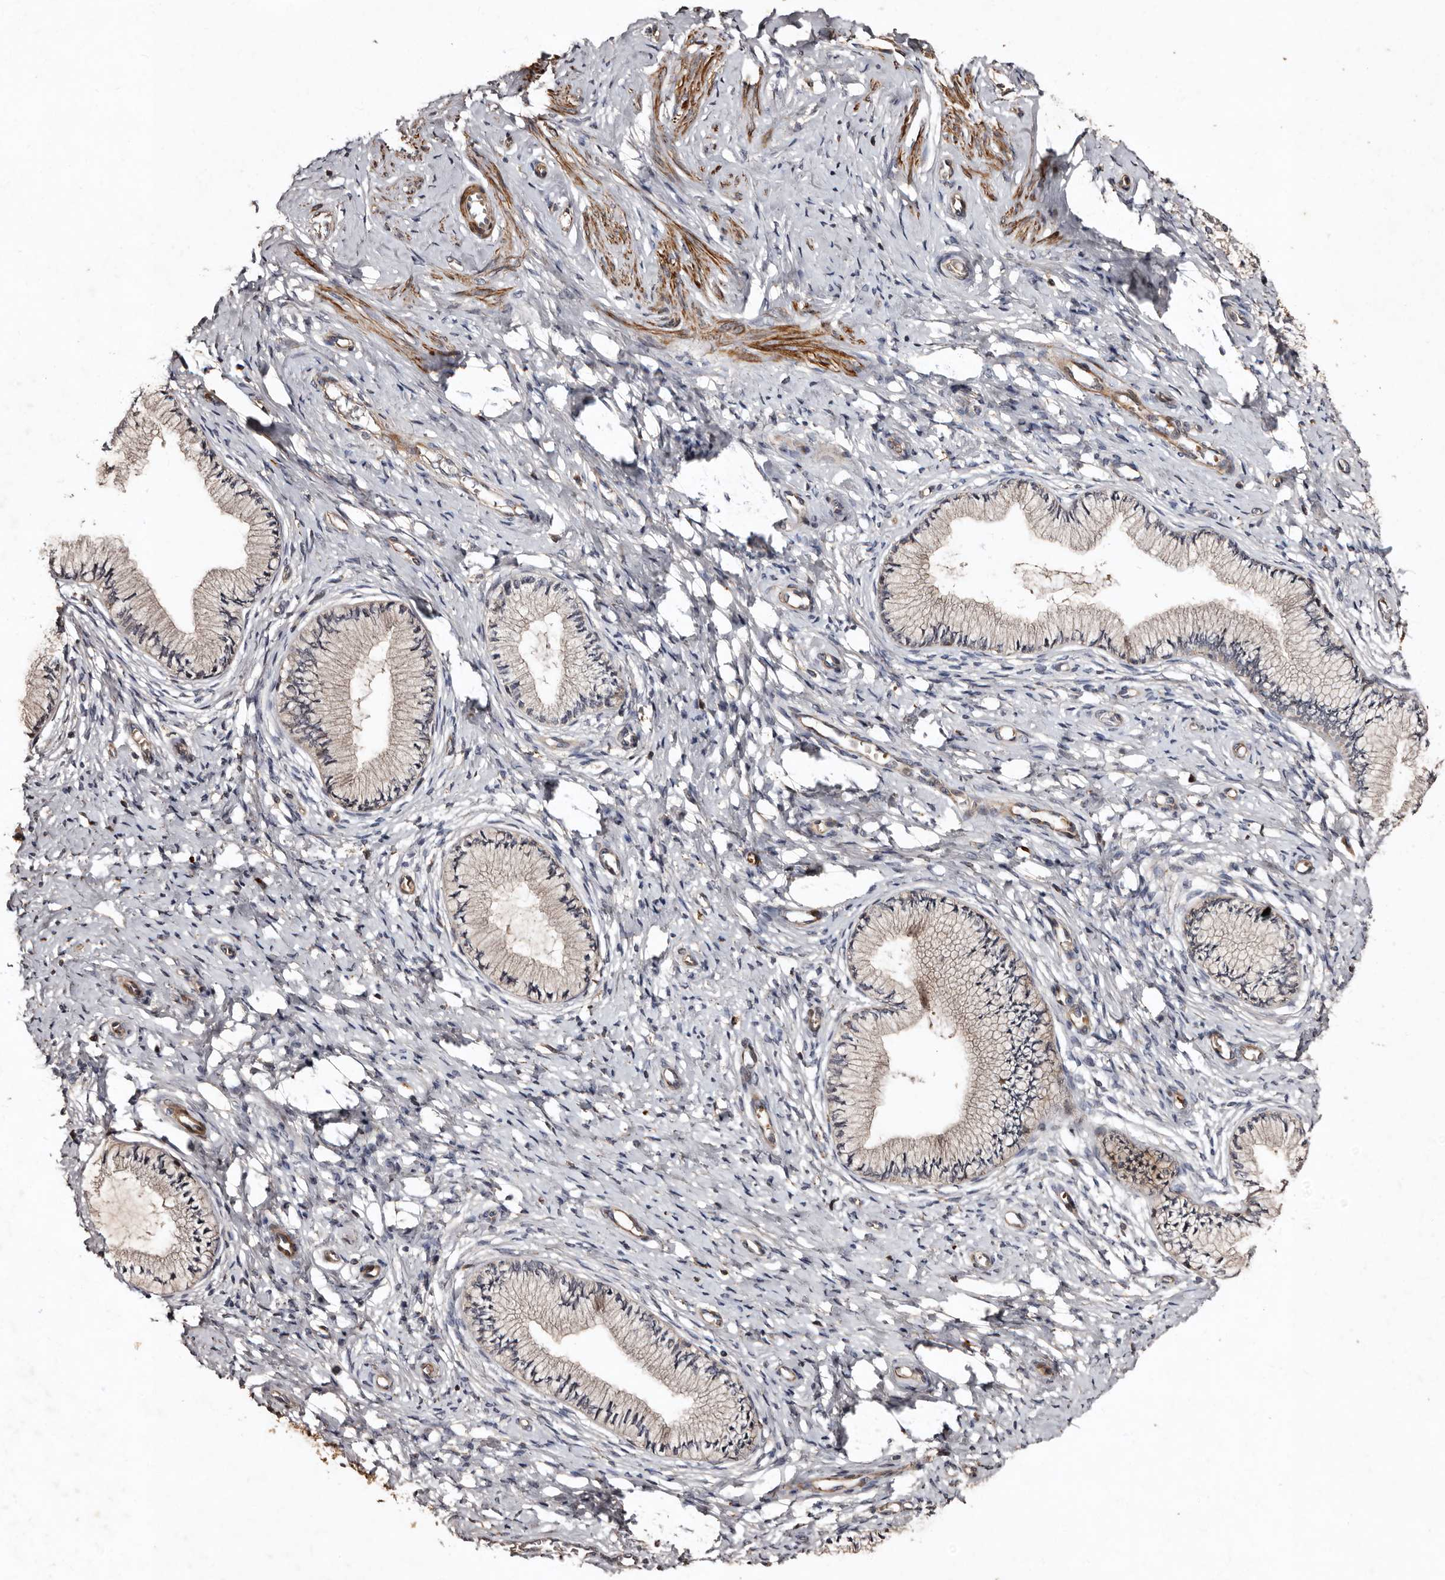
{"staining": {"intensity": "negative", "quantity": "none", "location": "none"}, "tissue": "cervix", "cell_type": "Glandular cells", "image_type": "normal", "snomed": [{"axis": "morphology", "description": "Normal tissue, NOS"}, {"axis": "topography", "description": "Cervix"}], "caption": "Immunohistochemistry (IHC) photomicrograph of unremarkable human cervix stained for a protein (brown), which exhibits no positivity in glandular cells.", "gene": "PRKD3", "patient": {"sex": "female", "age": 36}}